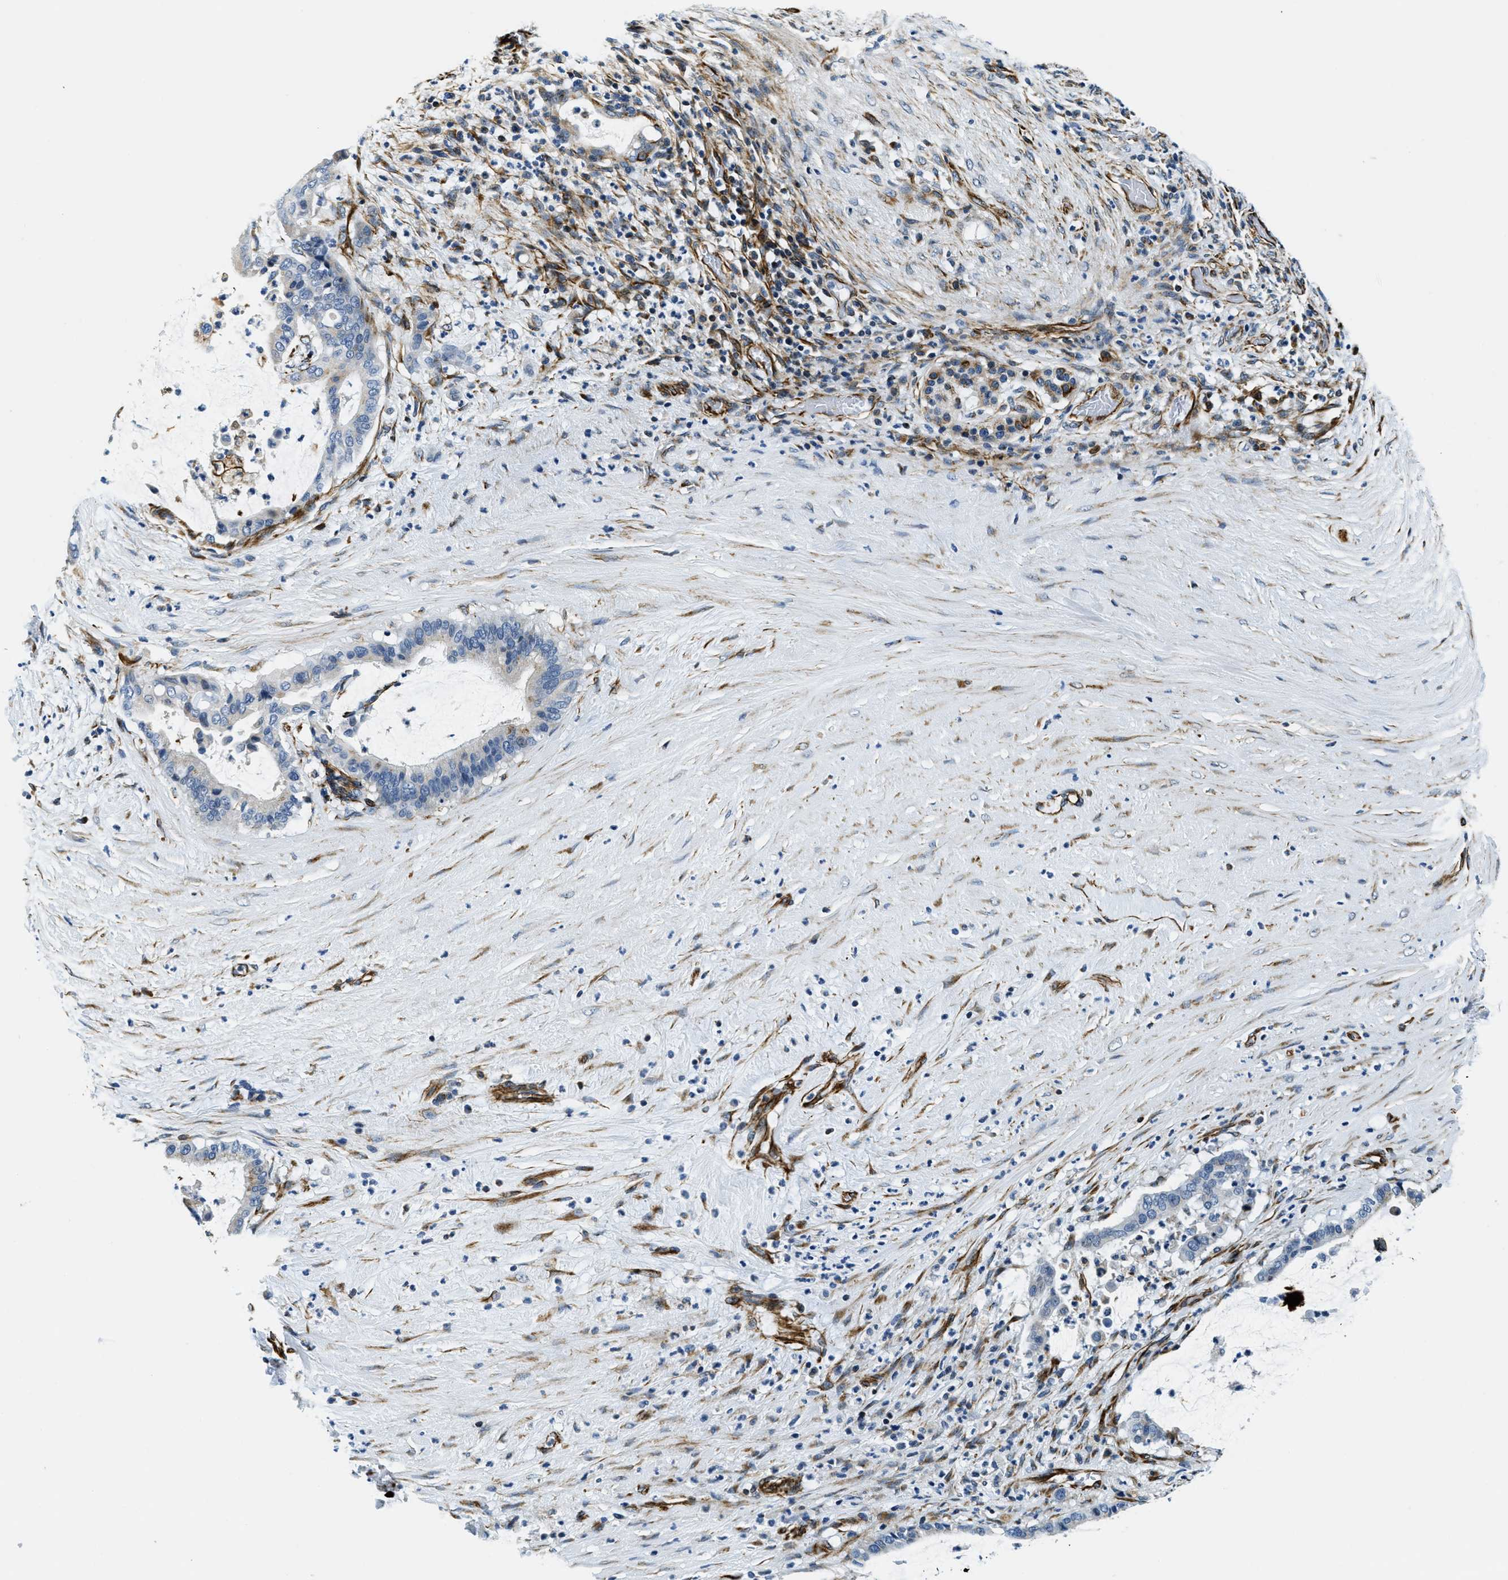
{"staining": {"intensity": "negative", "quantity": "none", "location": "none"}, "tissue": "pancreatic cancer", "cell_type": "Tumor cells", "image_type": "cancer", "snomed": [{"axis": "morphology", "description": "Adenocarcinoma, NOS"}, {"axis": "topography", "description": "Pancreas"}], "caption": "Immunohistochemistry (IHC) of adenocarcinoma (pancreatic) exhibits no staining in tumor cells. (DAB immunohistochemistry visualized using brightfield microscopy, high magnification).", "gene": "GNS", "patient": {"sex": "male", "age": 41}}